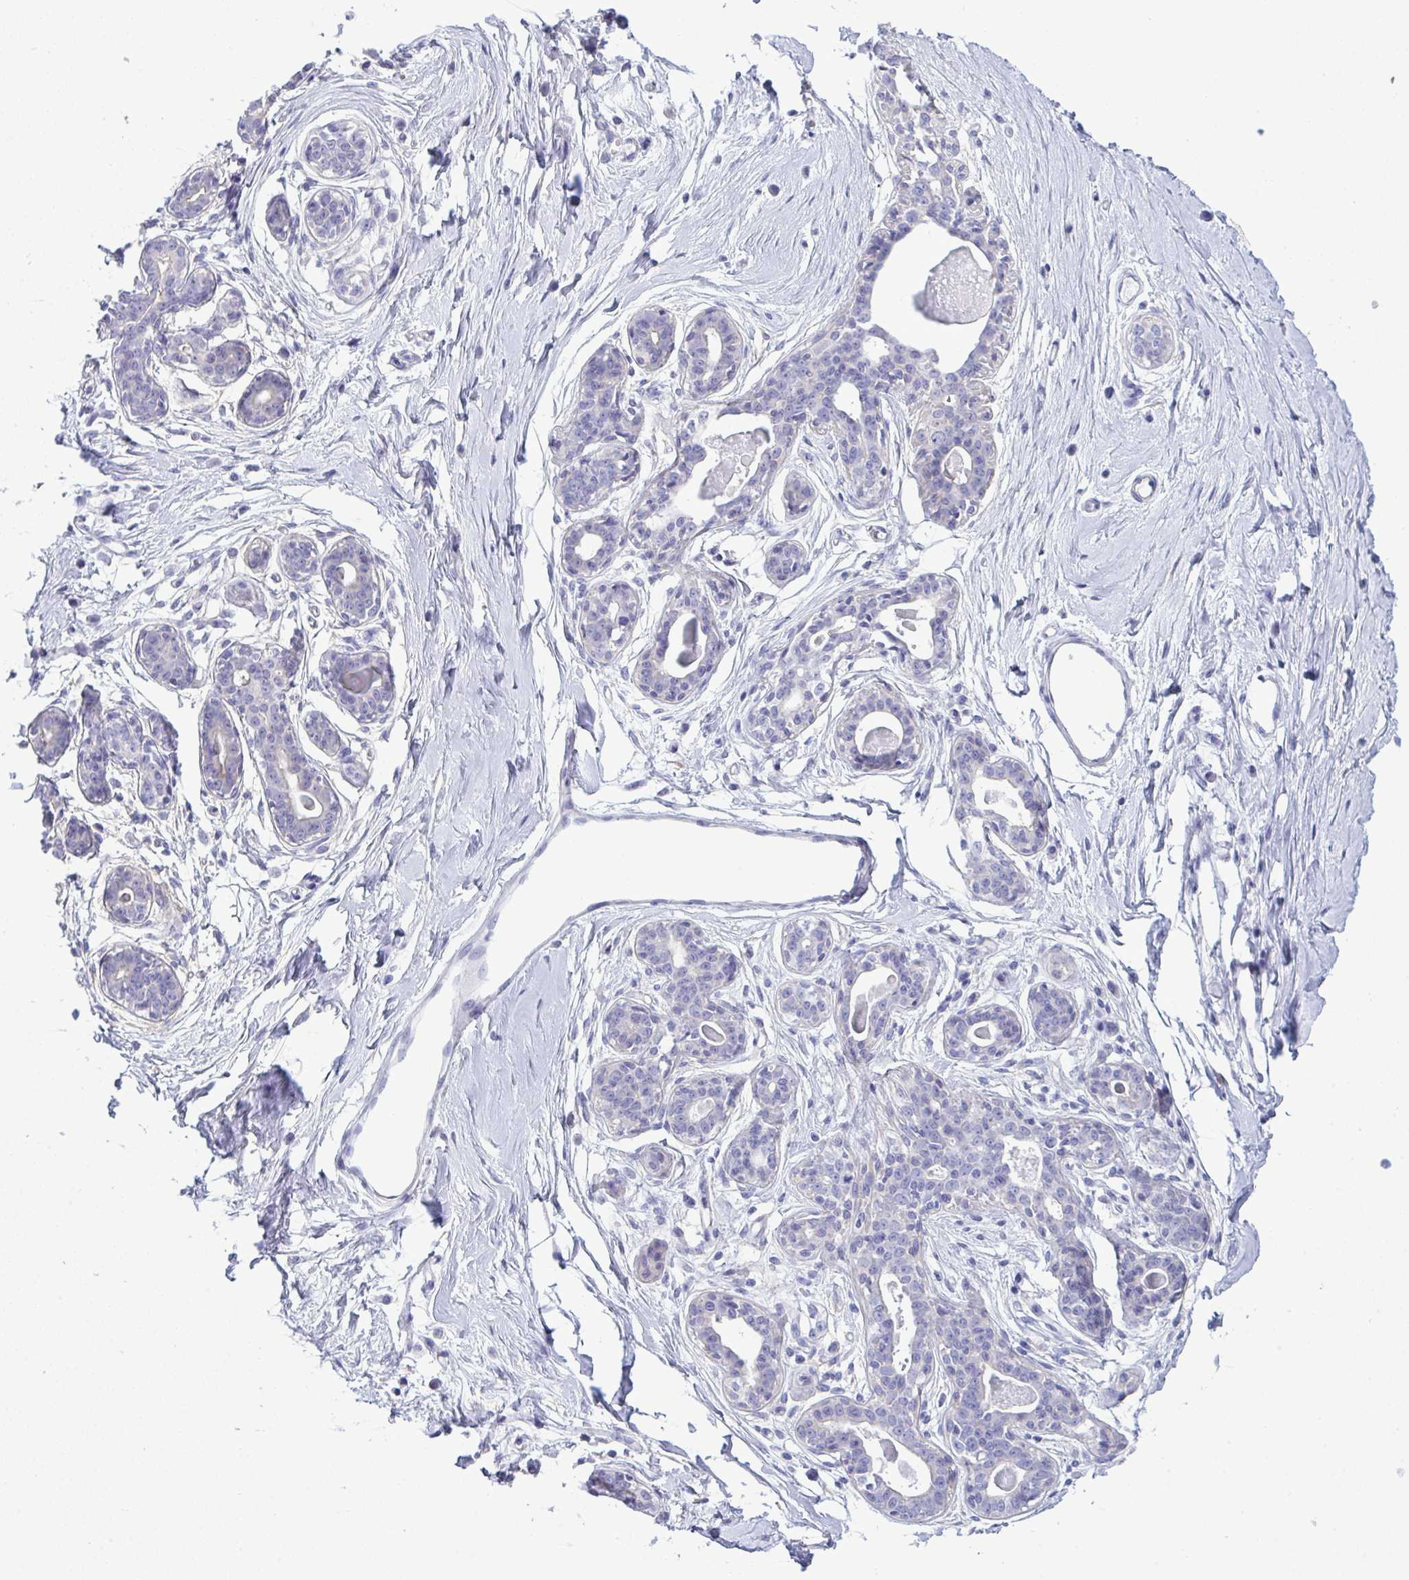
{"staining": {"intensity": "negative", "quantity": "none", "location": "none"}, "tissue": "breast", "cell_type": "Adipocytes", "image_type": "normal", "snomed": [{"axis": "morphology", "description": "Normal tissue, NOS"}, {"axis": "topography", "description": "Breast"}], "caption": "Histopathology image shows no protein positivity in adipocytes of normal breast. The staining was performed using DAB (3,3'-diaminobenzidine) to visualize the protein expression in brown, while the nuclei were stained in blue with hematoxylin (Magnification: 20x).", "gene": "MYH10", "patient": {"sex": "female", "age": 45}}